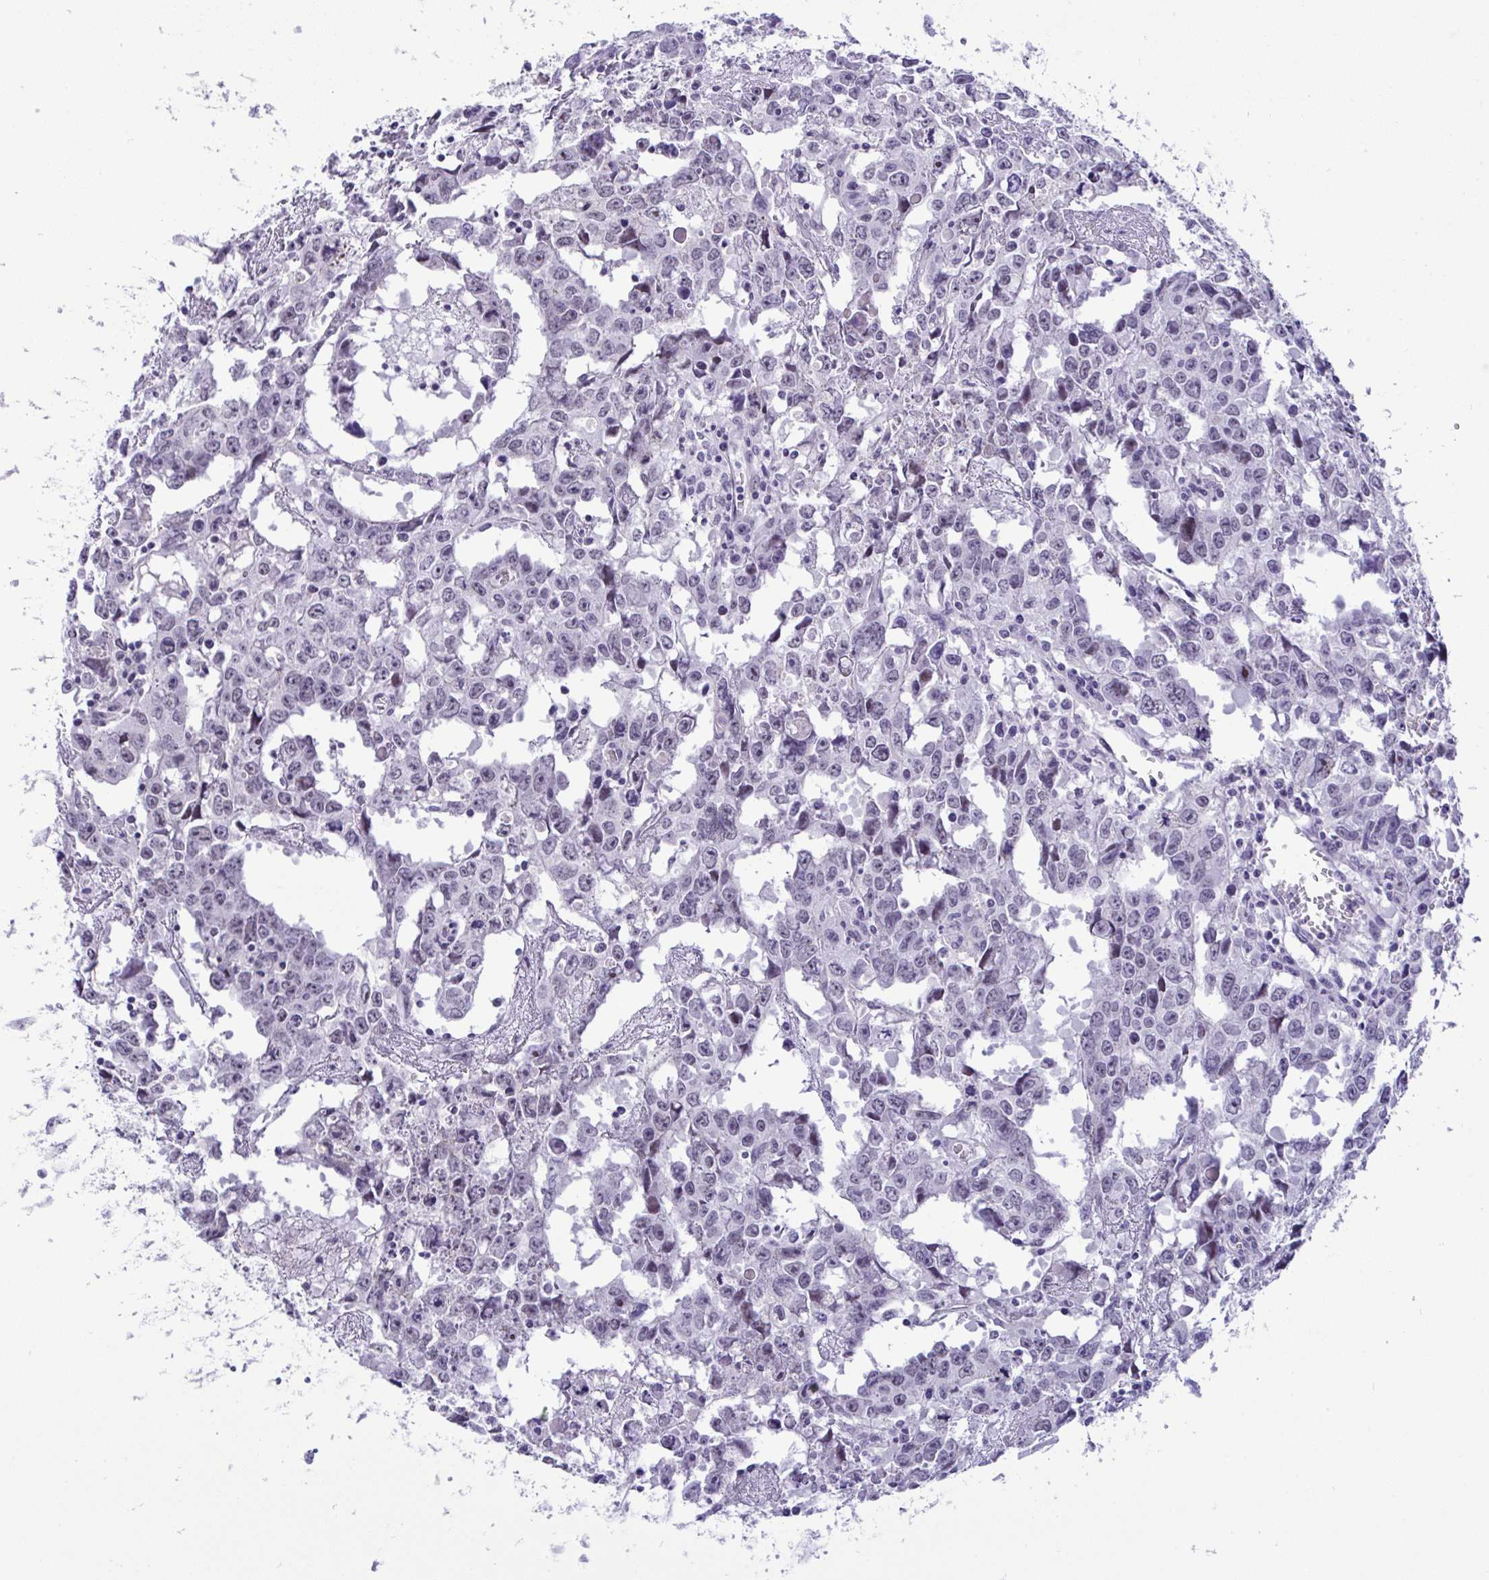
{"staining": {"intensity": "negative", "quantity": "none", "location": "none"}, "tissue": "testis cancer", "cell_type": "Tumor cells", "image_type": "cancer", "snomed": [{"axis": "morphology", "description": "Carcinoma, Embryonal, NOS"}, {"axis": "topography", "description": "Testis"}], "caption": "Tumor cells are negative for brown protein staining in testis cancer (embryonal carcinoma). Brightfield microscopy of IHC stained with DAB (brown) and hematoxylin (blue), captured at high magnification.", "gene": "YBX2", "patient": {"sex": "male", "age": 22}}